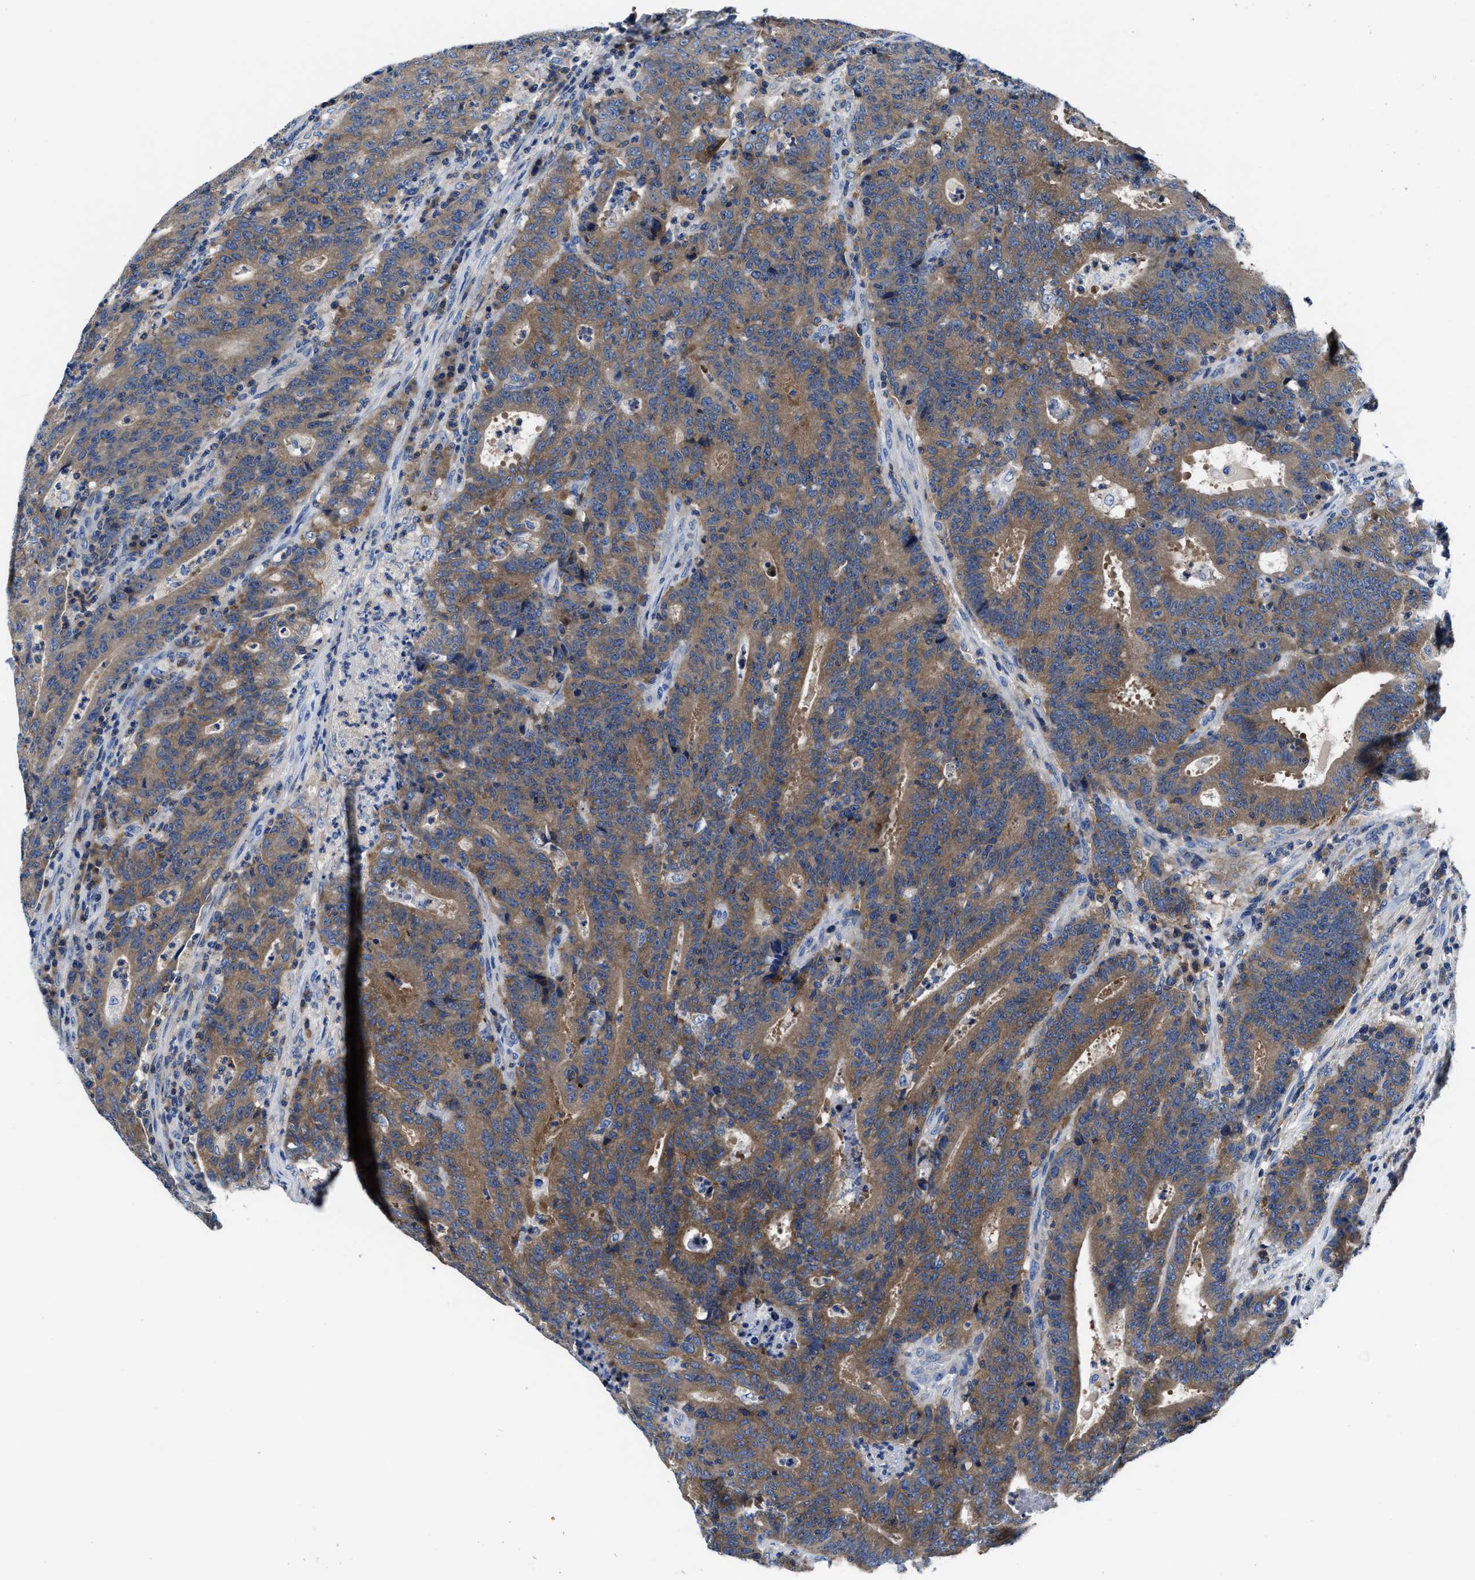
{"staining": {"intensity": "moderate", "quantity": ">75%", "location": "cytoplasmic/membranous"}, "tissue": "colorectal cancer", "cell_type": "Tumor cells", "image_type": "cancer", "snomed": [{"axis": "morphology", "description": "Adenocarcinoma, NOS"}, {"axis": "topography", "description": "Colon"}], "caption": "A medium amount of moderate cytoplasmic/membranous expression is seen in about >75% of tumor cells in colorectal adenocarcinoma tissue.", "gene": "PHLPP1", "patient": {"sex": "female", "age": 75}}